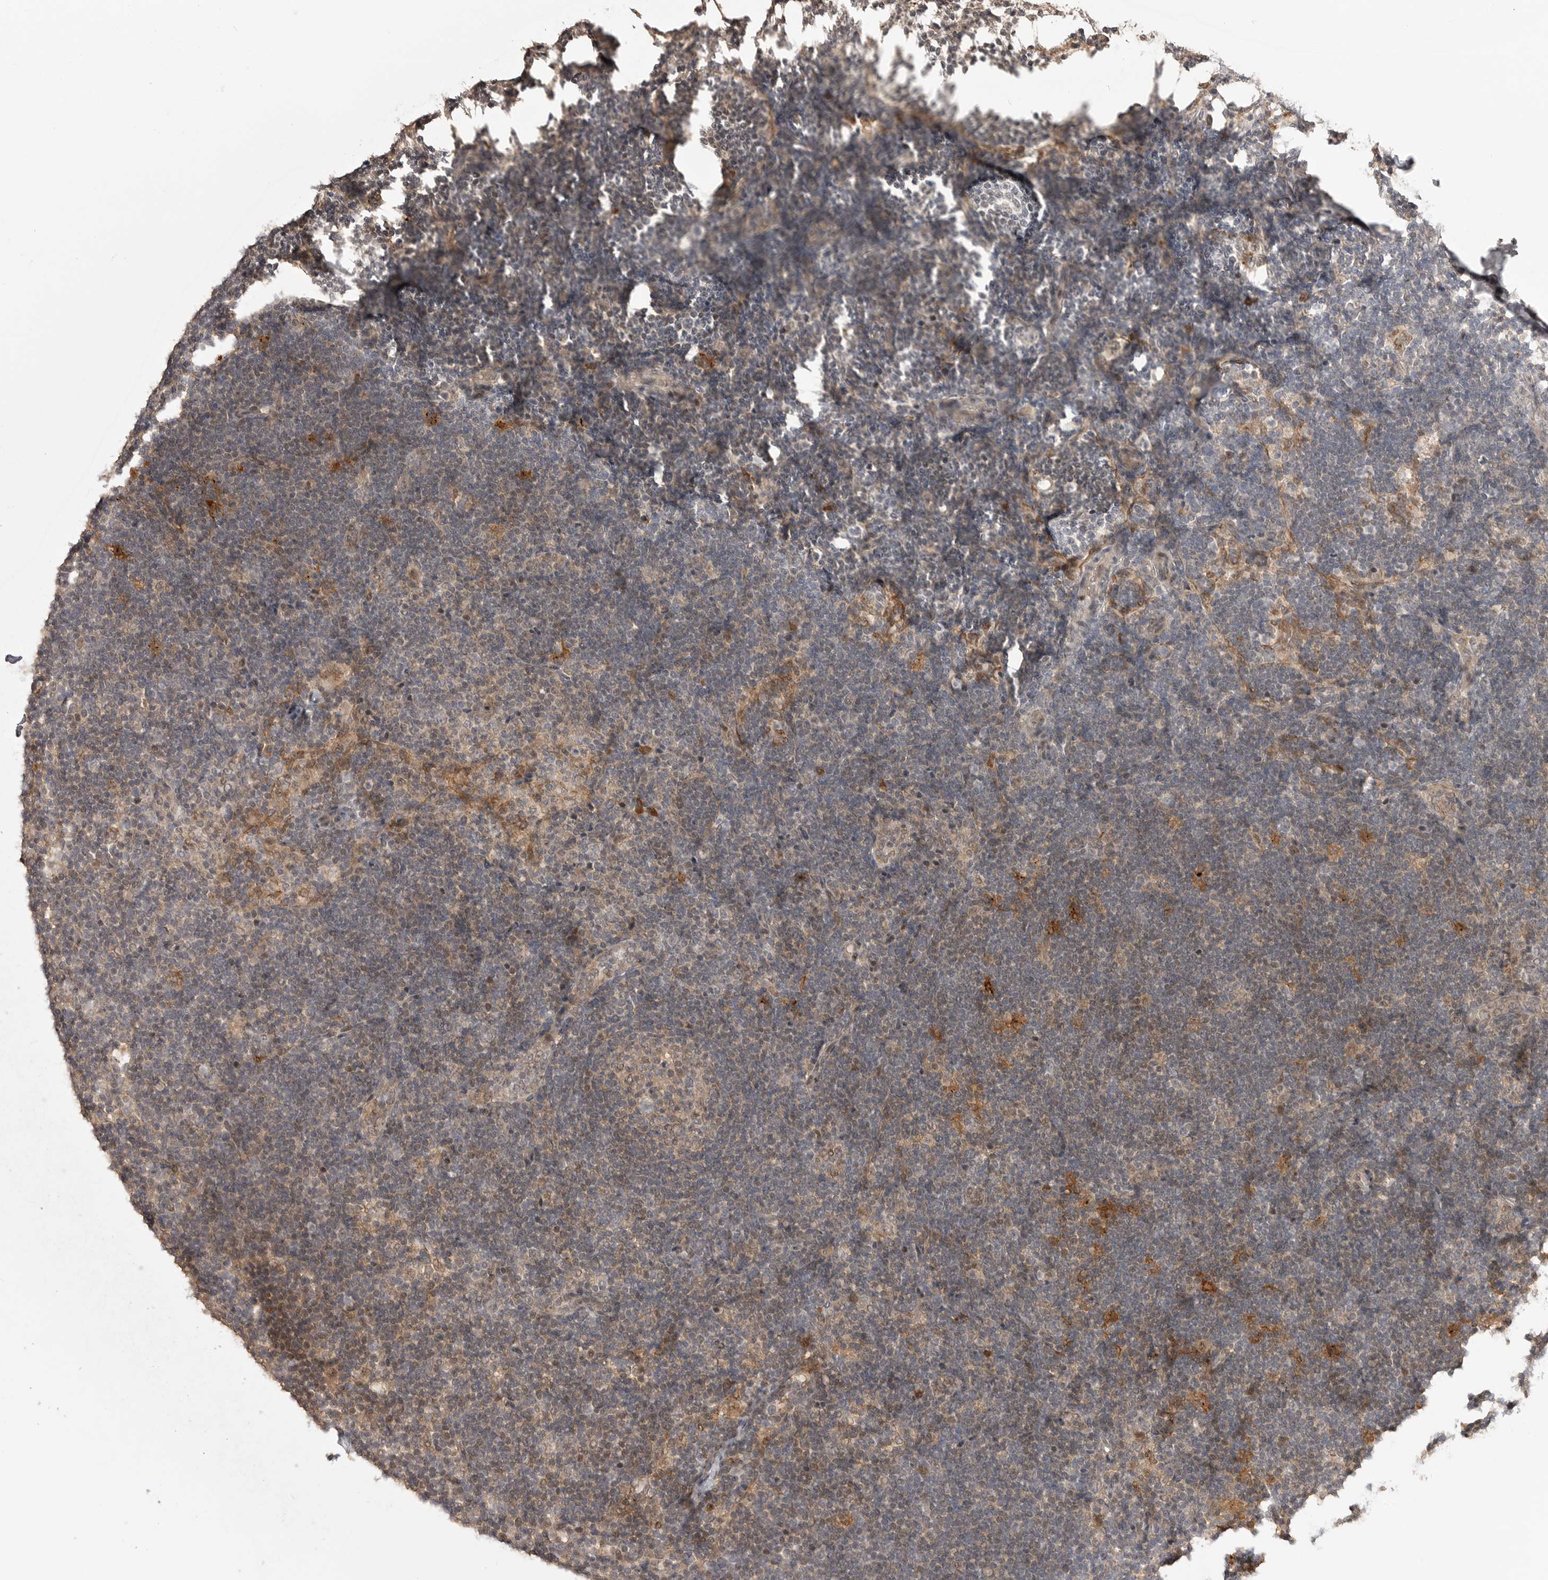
{"staining": {"intensity": "moderate", "quantity": "<25%", "location": "nuclear"}, "tissue": "lymph node", "cell_type": "Germinal center cells", "image_type": "normal", "snomed": [{"axis": "morphology", "description": "Normal tissue, NOS"}, {"axis": "topography", "description": "Lymph node"}], "caption": "Moderate nuclear positivity is identified in about <25% of germinal center cells in unremarkable lymph node. Nuclei are stained in blue.", "gene": "ASPSCR1", "patient": {"sex": "female", "age": 22}}